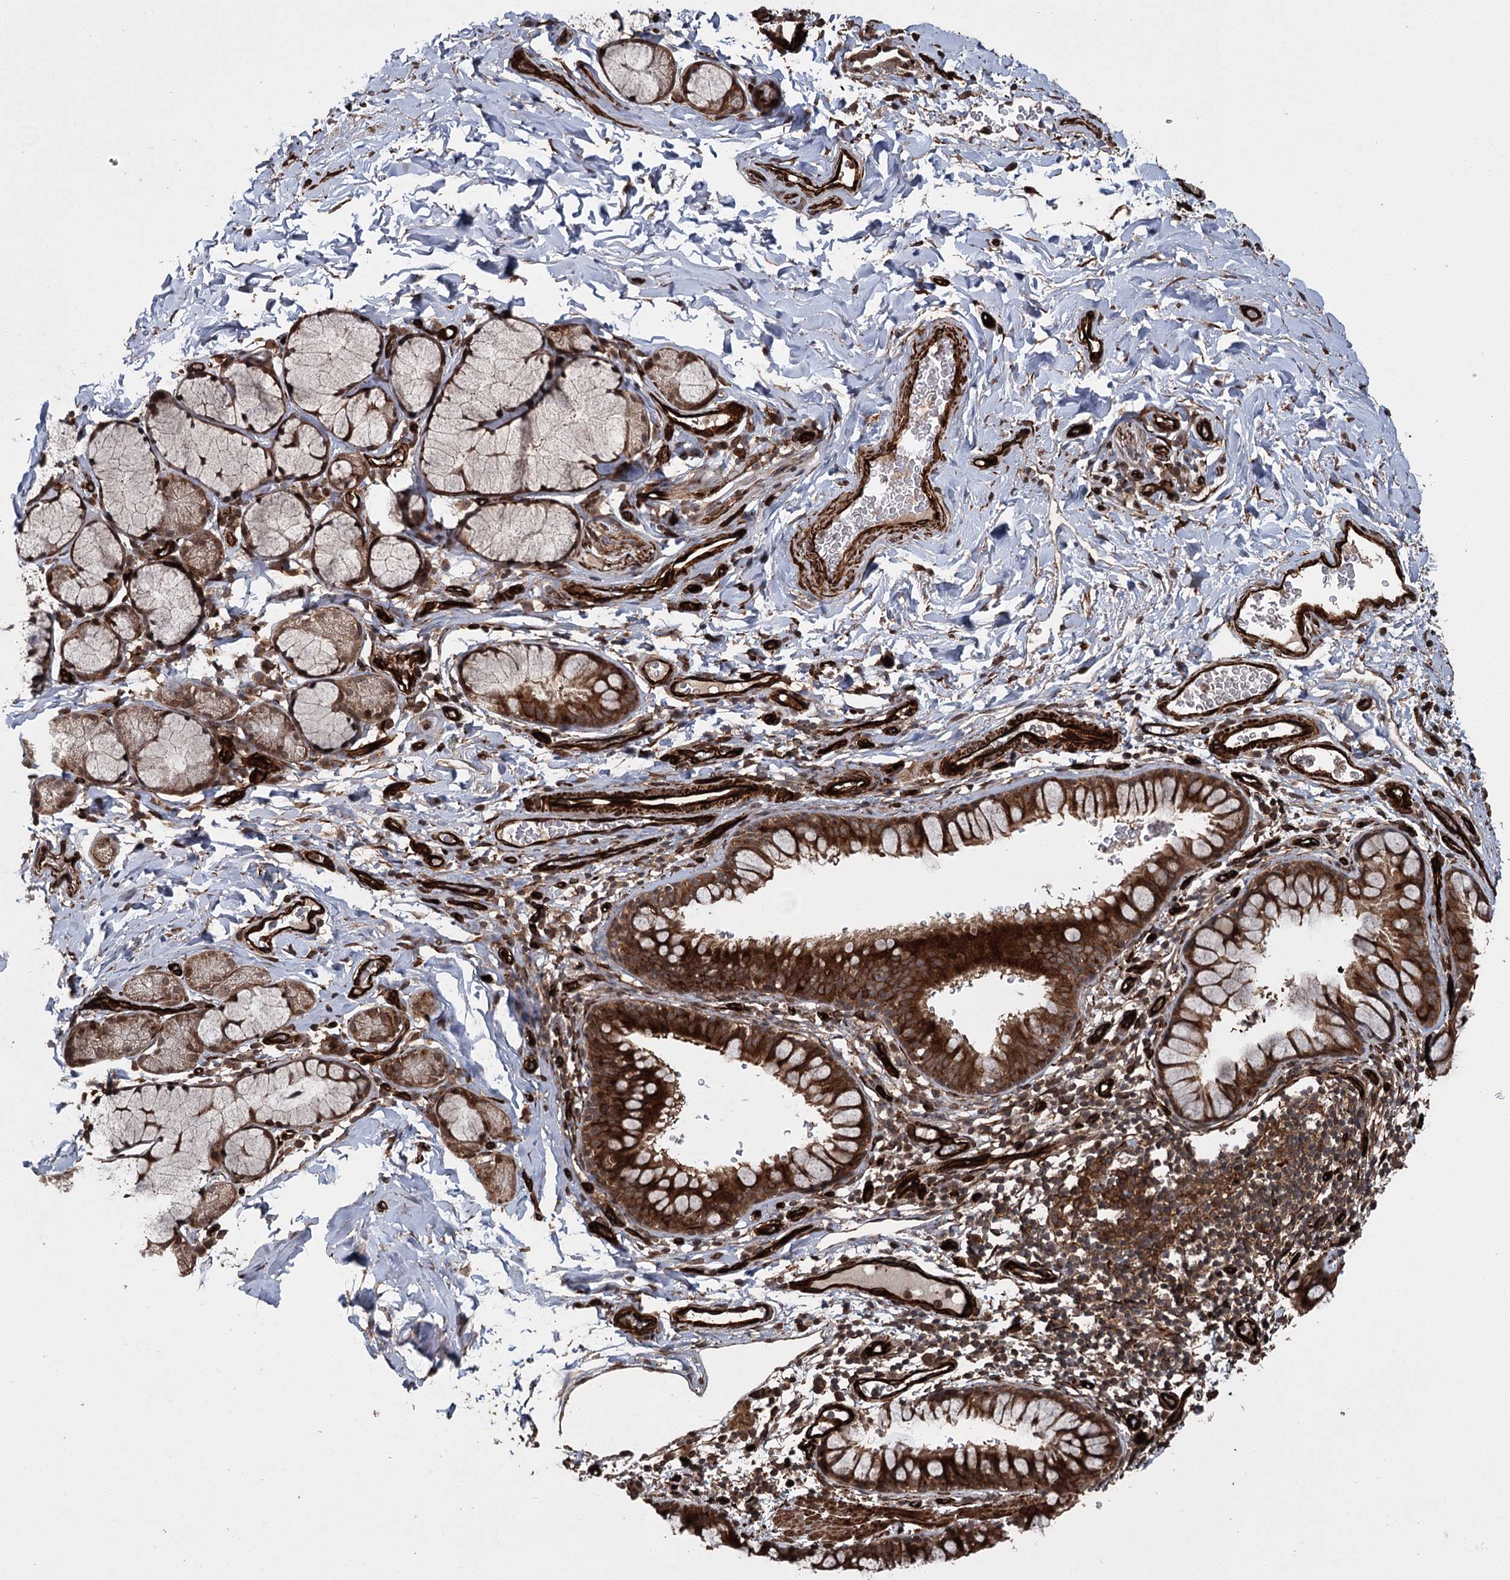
{"staining": {"intensity": "strong", "quantity": ">75%", "location": "cytoplasmic/membranous"}, "tissue": "bronchus", "cell_type": "Respiratory epithelial cells", "image_type": "normal", "snomed": [{"axis": "morphology", "description": "Normal tissue, NOS"}, {"axis": "topography", "description": "Cartilage tissue"}, {"axis": "topography", "description": "Bronchus"}], "caption": "Immunohistochemical staining of unremarkable bronchus displays >75% levels of strong cytoplasmic/membranous protein staining in approximately >75% of respiratory epithelial cells. The staining is performed using DAB brown chromogen to label protein expression. The nuclei are counter-stained blue using hematoxylin.", "gene": "RPAP3", "patient": {"sex": "female", "age": 36}}